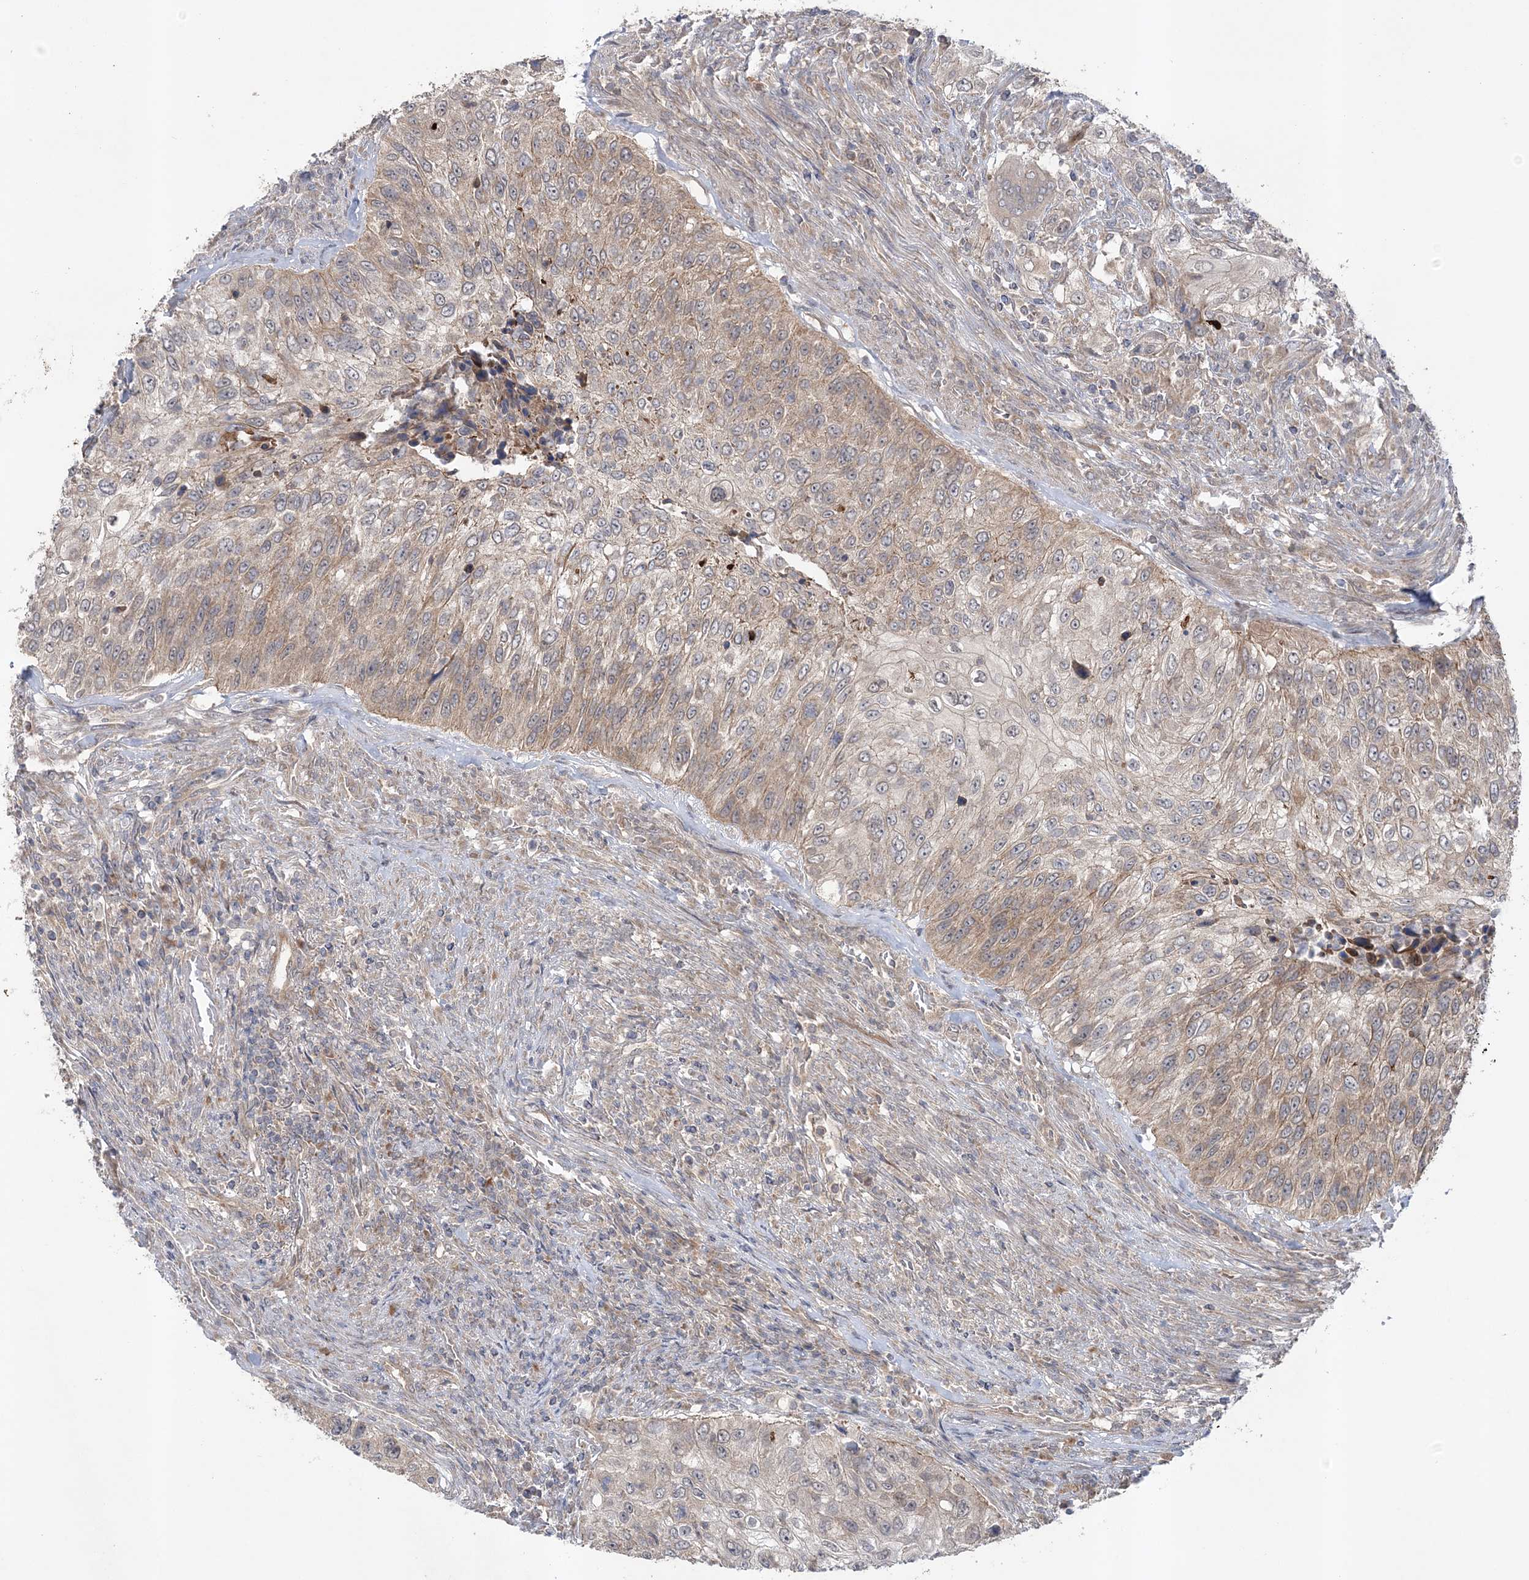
{"staining": {"intensity": "moderate", "quantity": "<25%", "location": "cytoplasmic/membranous"}, "tissue": "urothelial cancer", "cell_type": "Tumor cells", "image_type": "cancer", "snomed": [{"axis": "morphology", "description": "Urothelial carcinoma, High grade"}, {"axis": "topography", "description": "Urinary bladder"}], "caption": "Immunohistochemistry image of neoplastic tissue: high-grade urothelial carcinoma stained using immunohistochemistry displays low levels of moderate protein expression localized specifically in the cytoplasmic/membranous of tumor cells, appearing as a cytoplasmic/membranous brown color.", "gene": "MMADHC", "patient": {"sex": "female", "age": 60}}